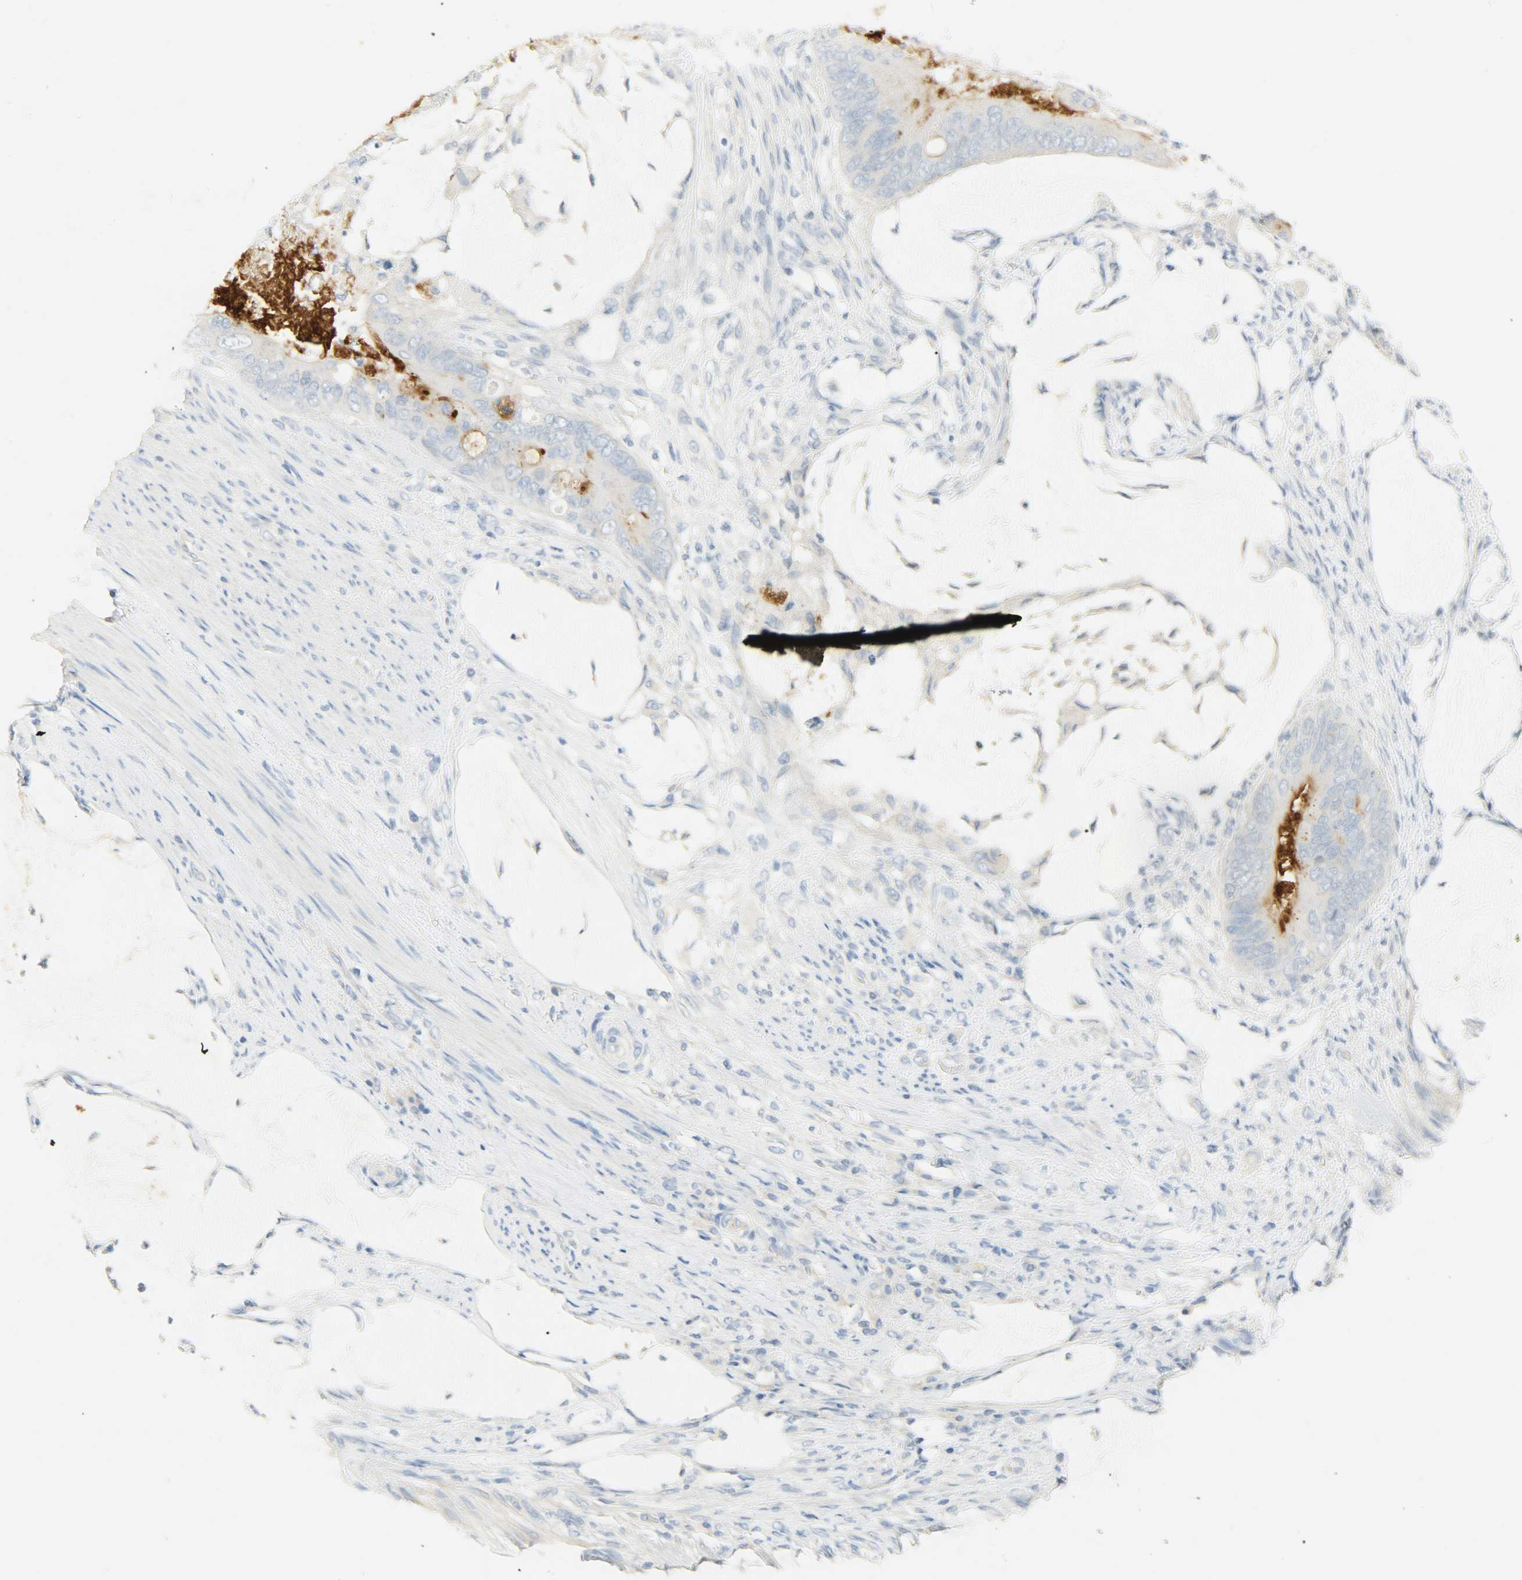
{"staining": {"intensity": "strong", "quantity": ">75%", "location": "cytoplasmic/membranous"}, "tissue": "colorectal cancer", "cell_type": "Tumor cells", "image_type": "cancer", "snomed": [{"axis": "morphology", "description": "Adenocarcinoma, NOS"}, {"axis": "topography", "description": "Rectum"}], "caption": "Immunohistochemical staining of colorectal cancer (adenocarcinoma) shows strong cytoplasmic/membranous protein expression in approximately >75% of tumor cells.", "gene": "PROM1", "patient": {"sex": "female", "age": 77}}